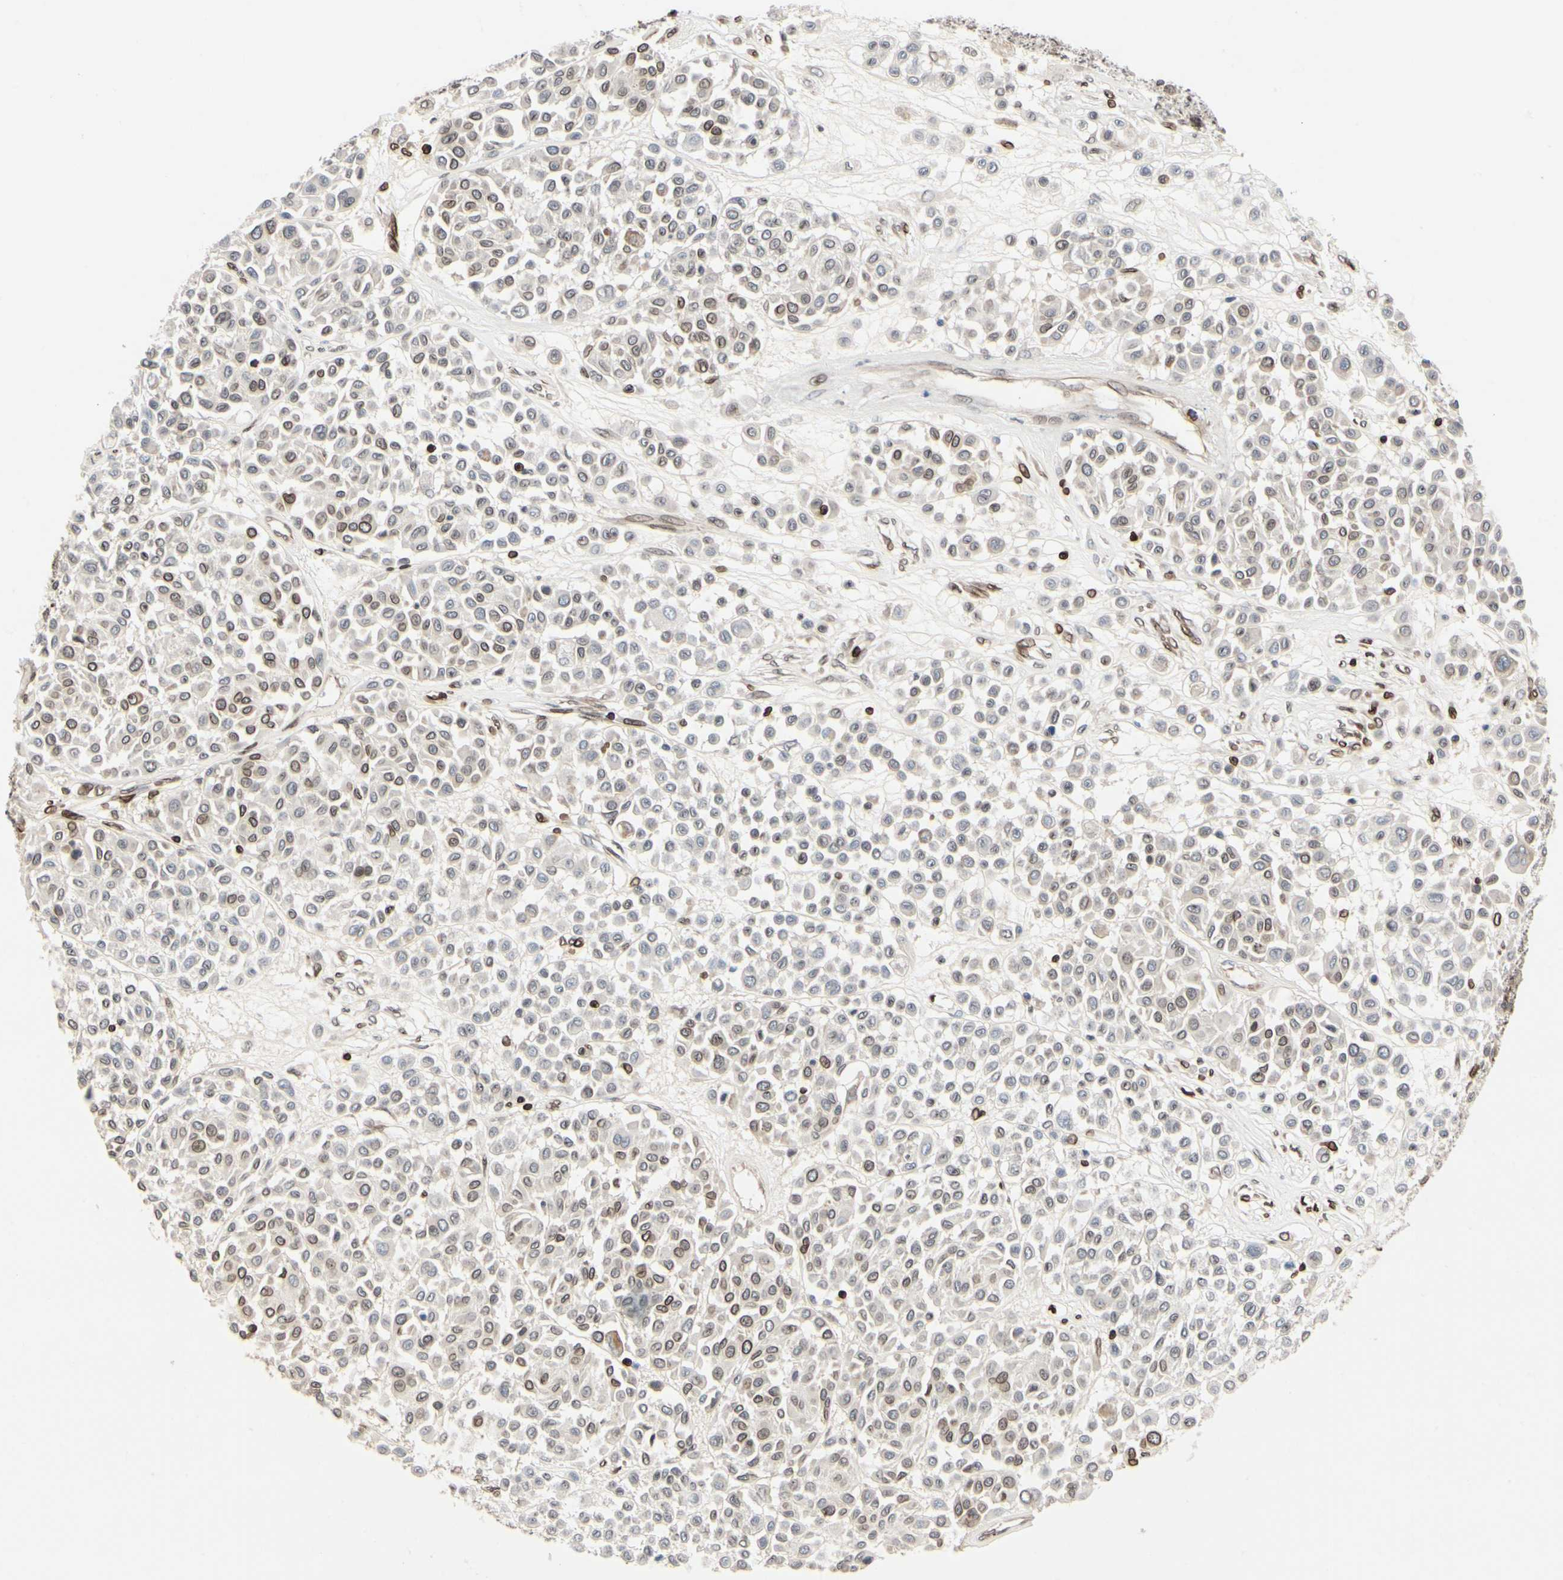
{"staining": {"intensity": "weak", "quantity": "25%-75%", "location": "cytoplasmic/membranous,nuclear"}, "tissue": "melanoma", "cell_type": "Tumor cells", "image_type": "cancer", "snomed": [{"axis": "morphology", "description": "Malignant melanoma, Metastatic site"}, {"axis": "topography", "description": "Soft tissue"}], "caption": "This histopathology image reveals immunohistochemistry (IHC) staining of melanoma, with low weak cytoplasmic/membranous and nuclear staining in about 25%-75% of tumor cells.", "gene": "TMPO", "patient": {"sex": "male", "age": 41}}